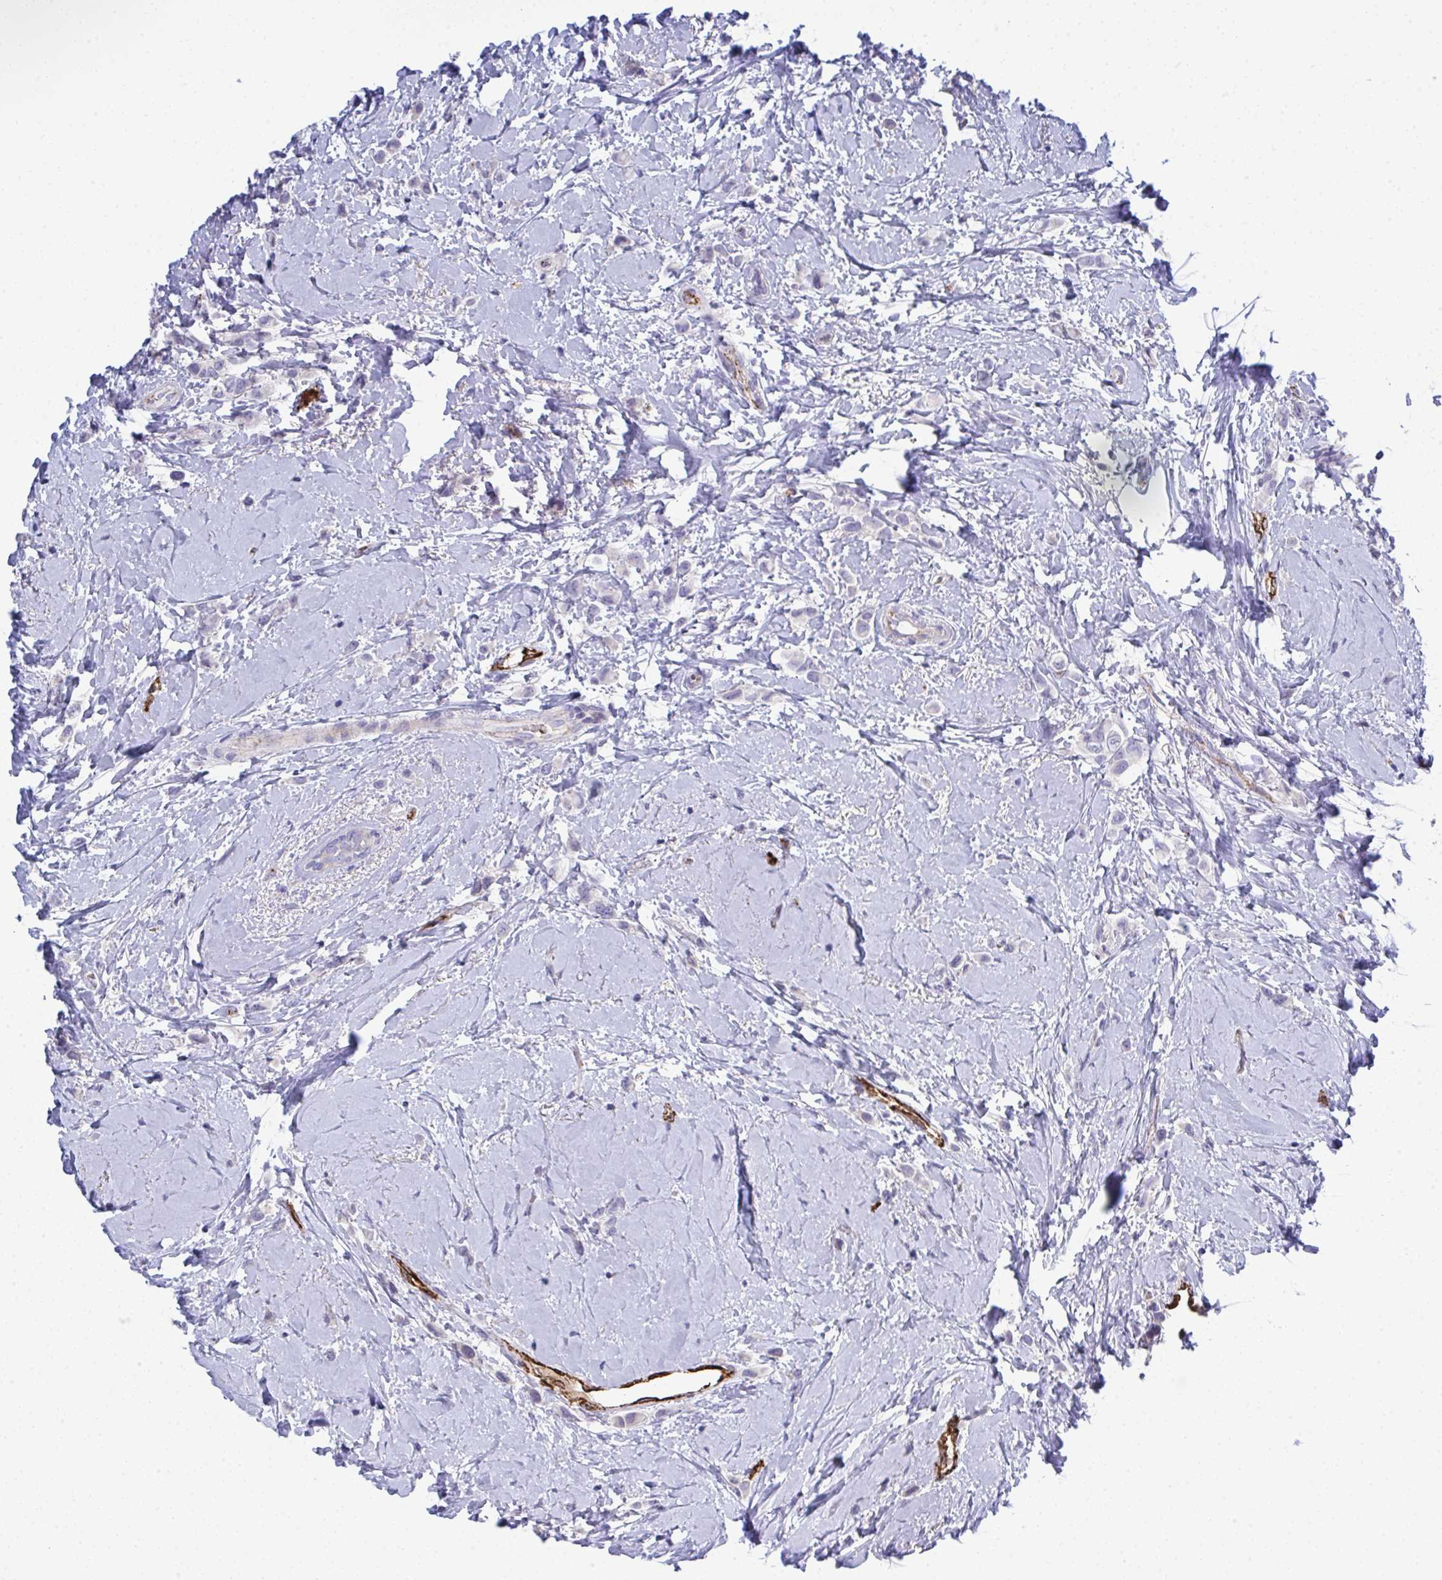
{"staining": {"intensity": "negative", "quantity": "none", "location": "none"}, "tissue": "breast cancer", "cell_type": "Tumor cells", "image_type": "cancer", "snomed": [{"axis": "morphology", "description": "Lobular carcinoma"}, {"axis": "topography", "description": "Breast"}], "caption": "The micrograph exhibits no staining of tumor cells in breast lobular carcinoma. (DAB immunohistochemistry (IHC) visualized using brightfield microscopy, high magnification).", "gene": "TOR1AIP2", "patient": {"sex": "female", "age": 66}}